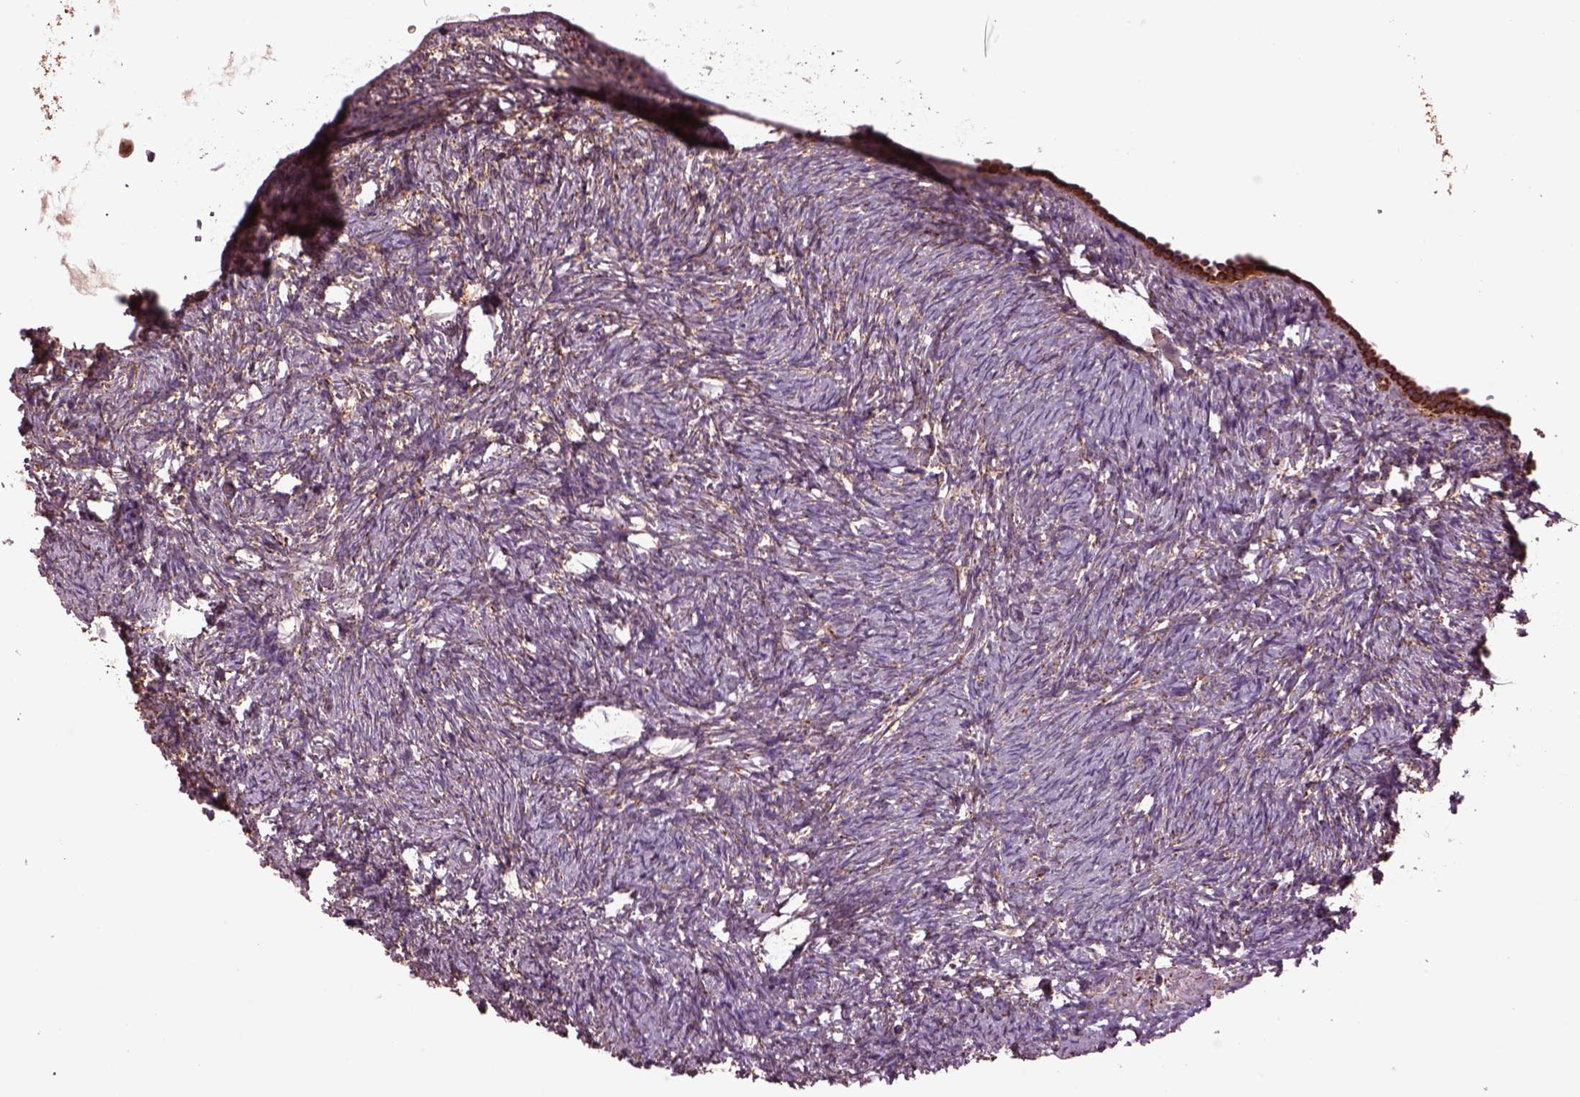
{"staining": {"intensity": "moderate", "quantity": "25%-75%", "location": "cytoplasmic/membranous"}, "tissue": "ovary", "cell_type": "Ovarian stroma cells", "image_type": "normal", "snomed": [{"axis": "morphology", "description": "Normal tissue, NOS"}, {"axis": "topography", "description": "Ovary"}], "caption": "Unremarkable ovary was stained to show a protein in brown. There is medium levels of moderate cytoplasmic/membranous expression in approximately 25%-75% of ovarian stroma cells. The staining is performed using DAB (3,3'-diaminobenzidine) brown chromogen to label protein expression. The nuclei are counter-stained blue using hematoxylin.", "gene": "TMEM254", "patient": {"sex": "female", "age": 39}}